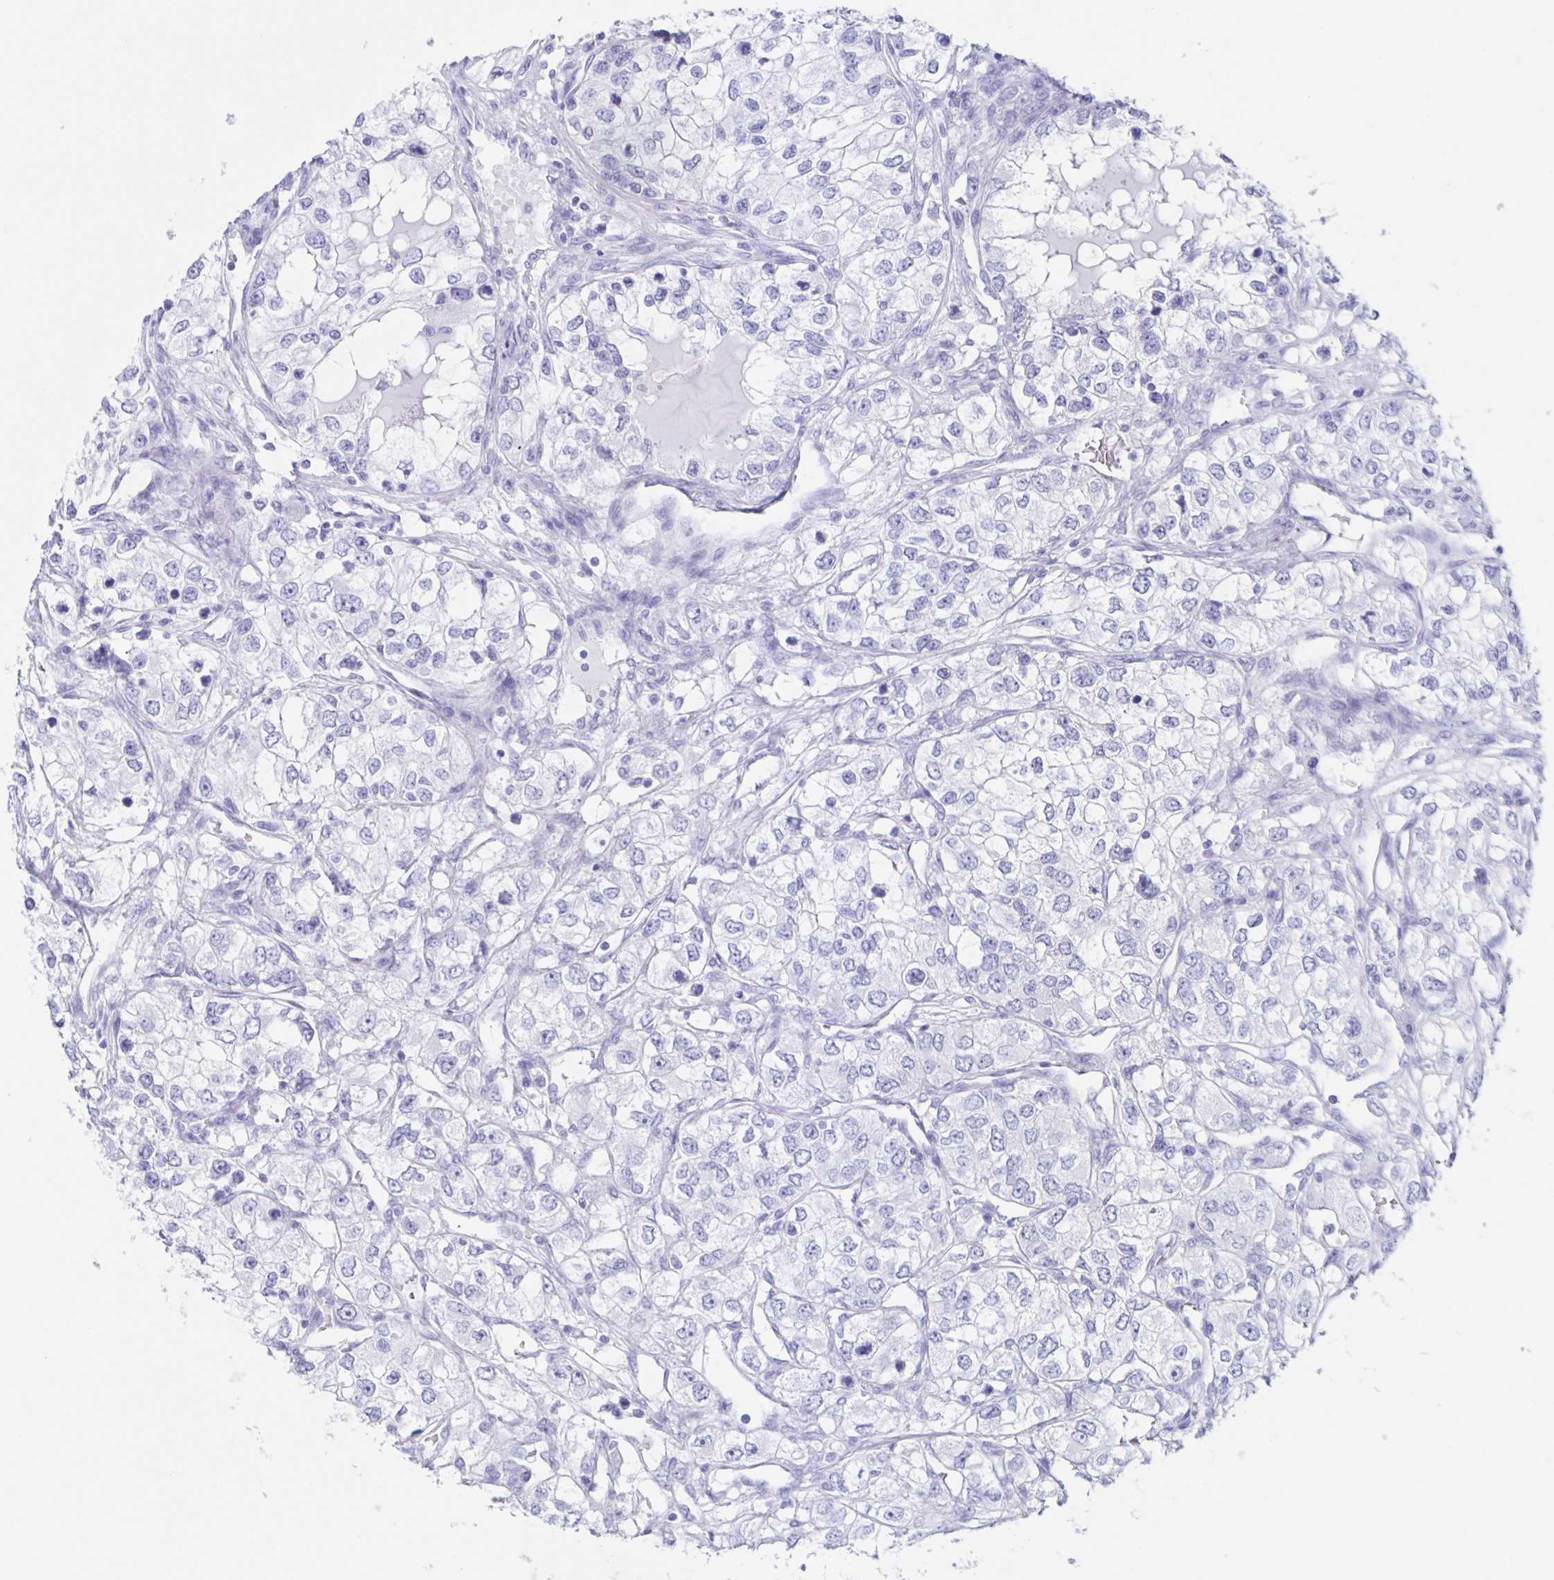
{"staining": {"intensity": "negative", "quantity": "none", "location": "none"}, "tissue": "renal cancer", "cell_type": "Tumor cells", "image_type": "cancer", "snomed": [{"axis": "morphology", "description": "Adenocarcinoma, NOS"}, {"axis": "topography", "description": "Kidney"}], "caption": "The IHC micrograph has no significant staining in tumor cells of renal cancer (adenocarcinoma) tissue. (Stains: DAB (3,3'-diaminobenzidine) IHC with hematoxylin counter stain, Microscopy: brightfield microscopy at high magnification).", "gene": "C12orf56", "patient": {"sex": "female", "age": 59}}